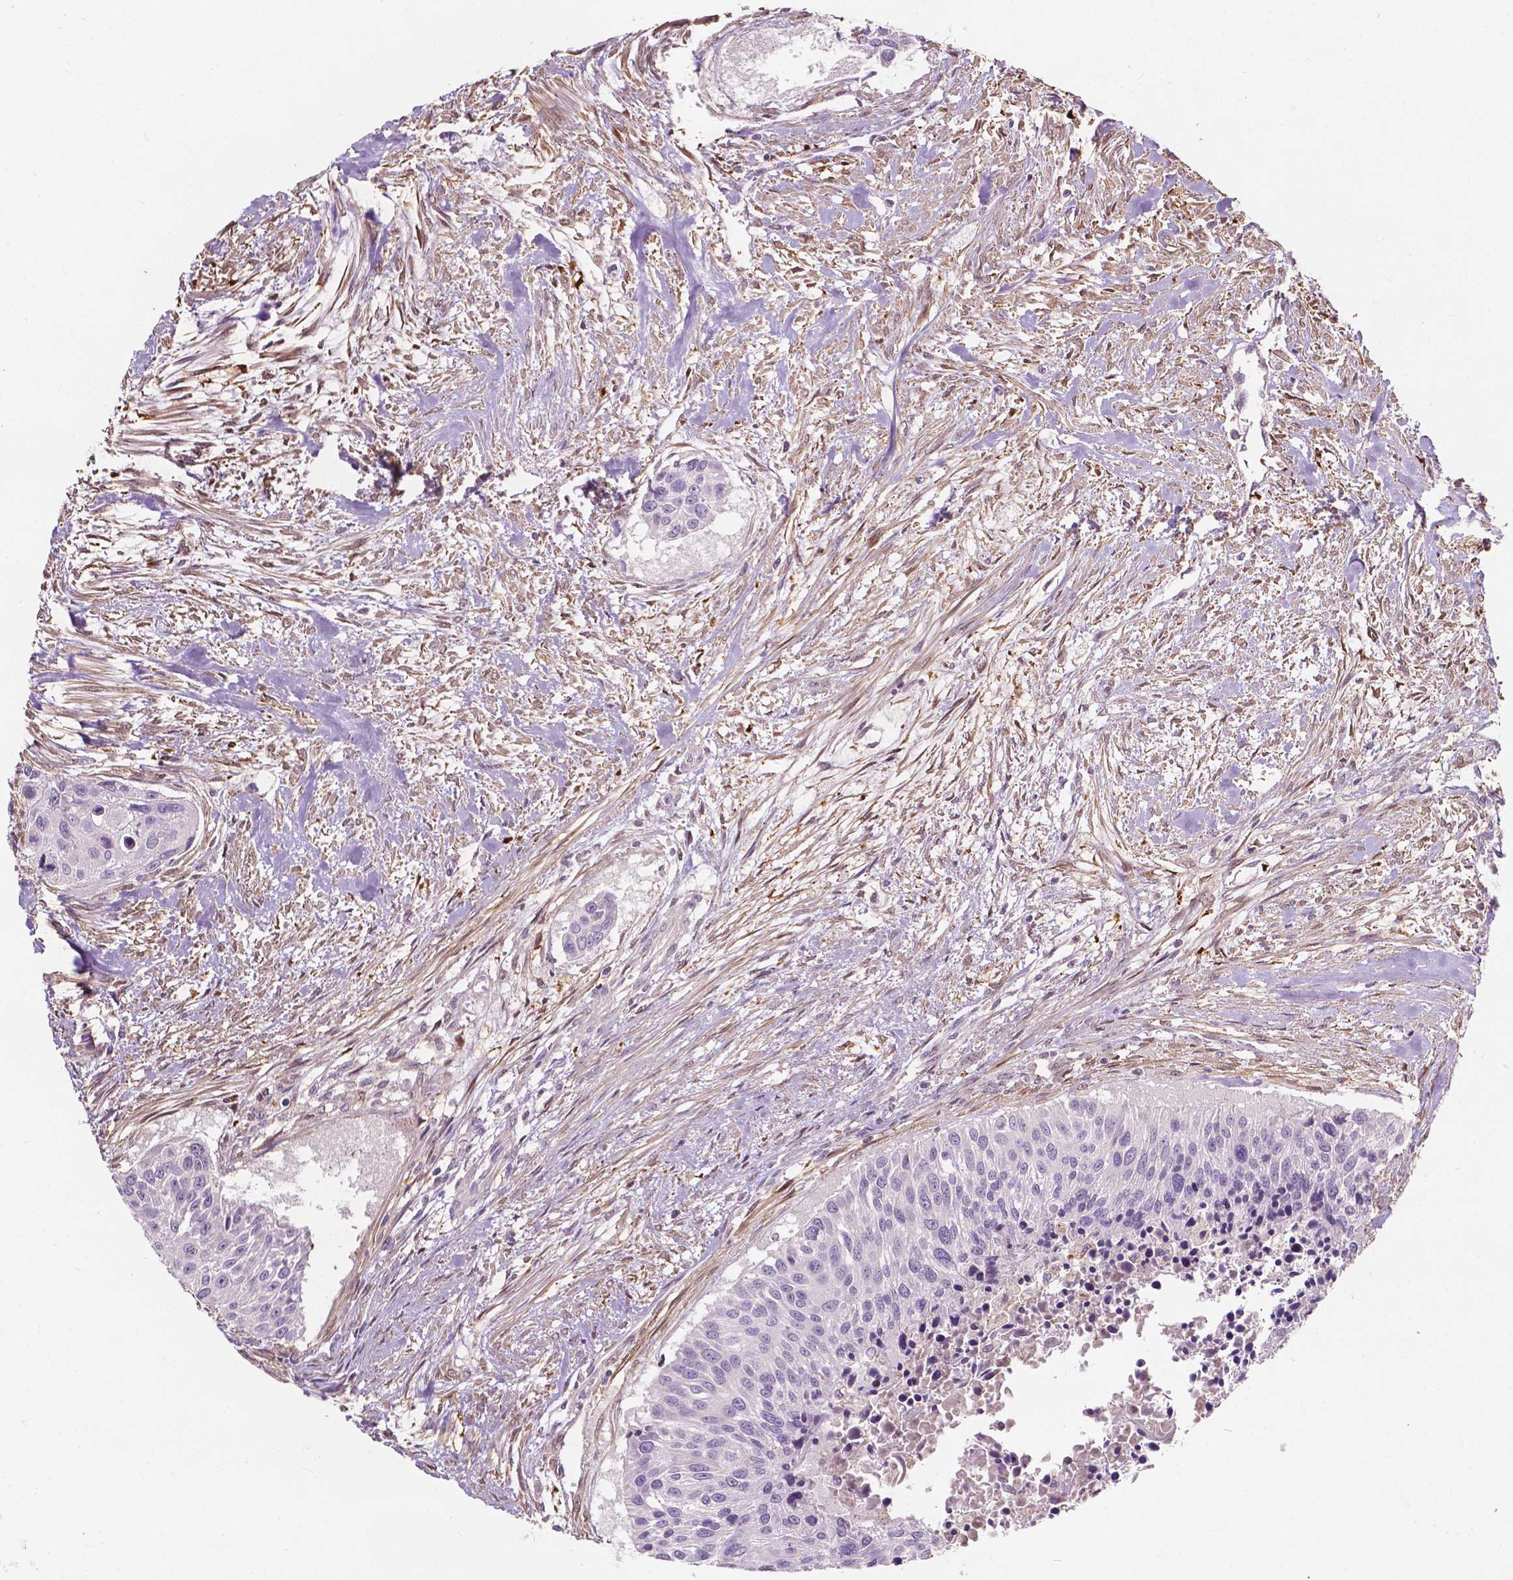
{"staining": {"intensity": "negative", "quantity": "none", "location": "none"}, "tissue": "urothelial cancer", "cell_type": "Tumor cells", "image_type": "cancer", "snomed": [{"axis": "morphology", "description": "Urothelial carcinoma, NOS"}, {"axis": "topography", "description": "Urinary bladder"}], "caption": "Tumor cells show no significant expression in urothelial cancer. (DAB immunohistochemistry with hematoxylin counter stain).", "gene": "GPR37", "patient": {"sex": "male", "age": 55}}